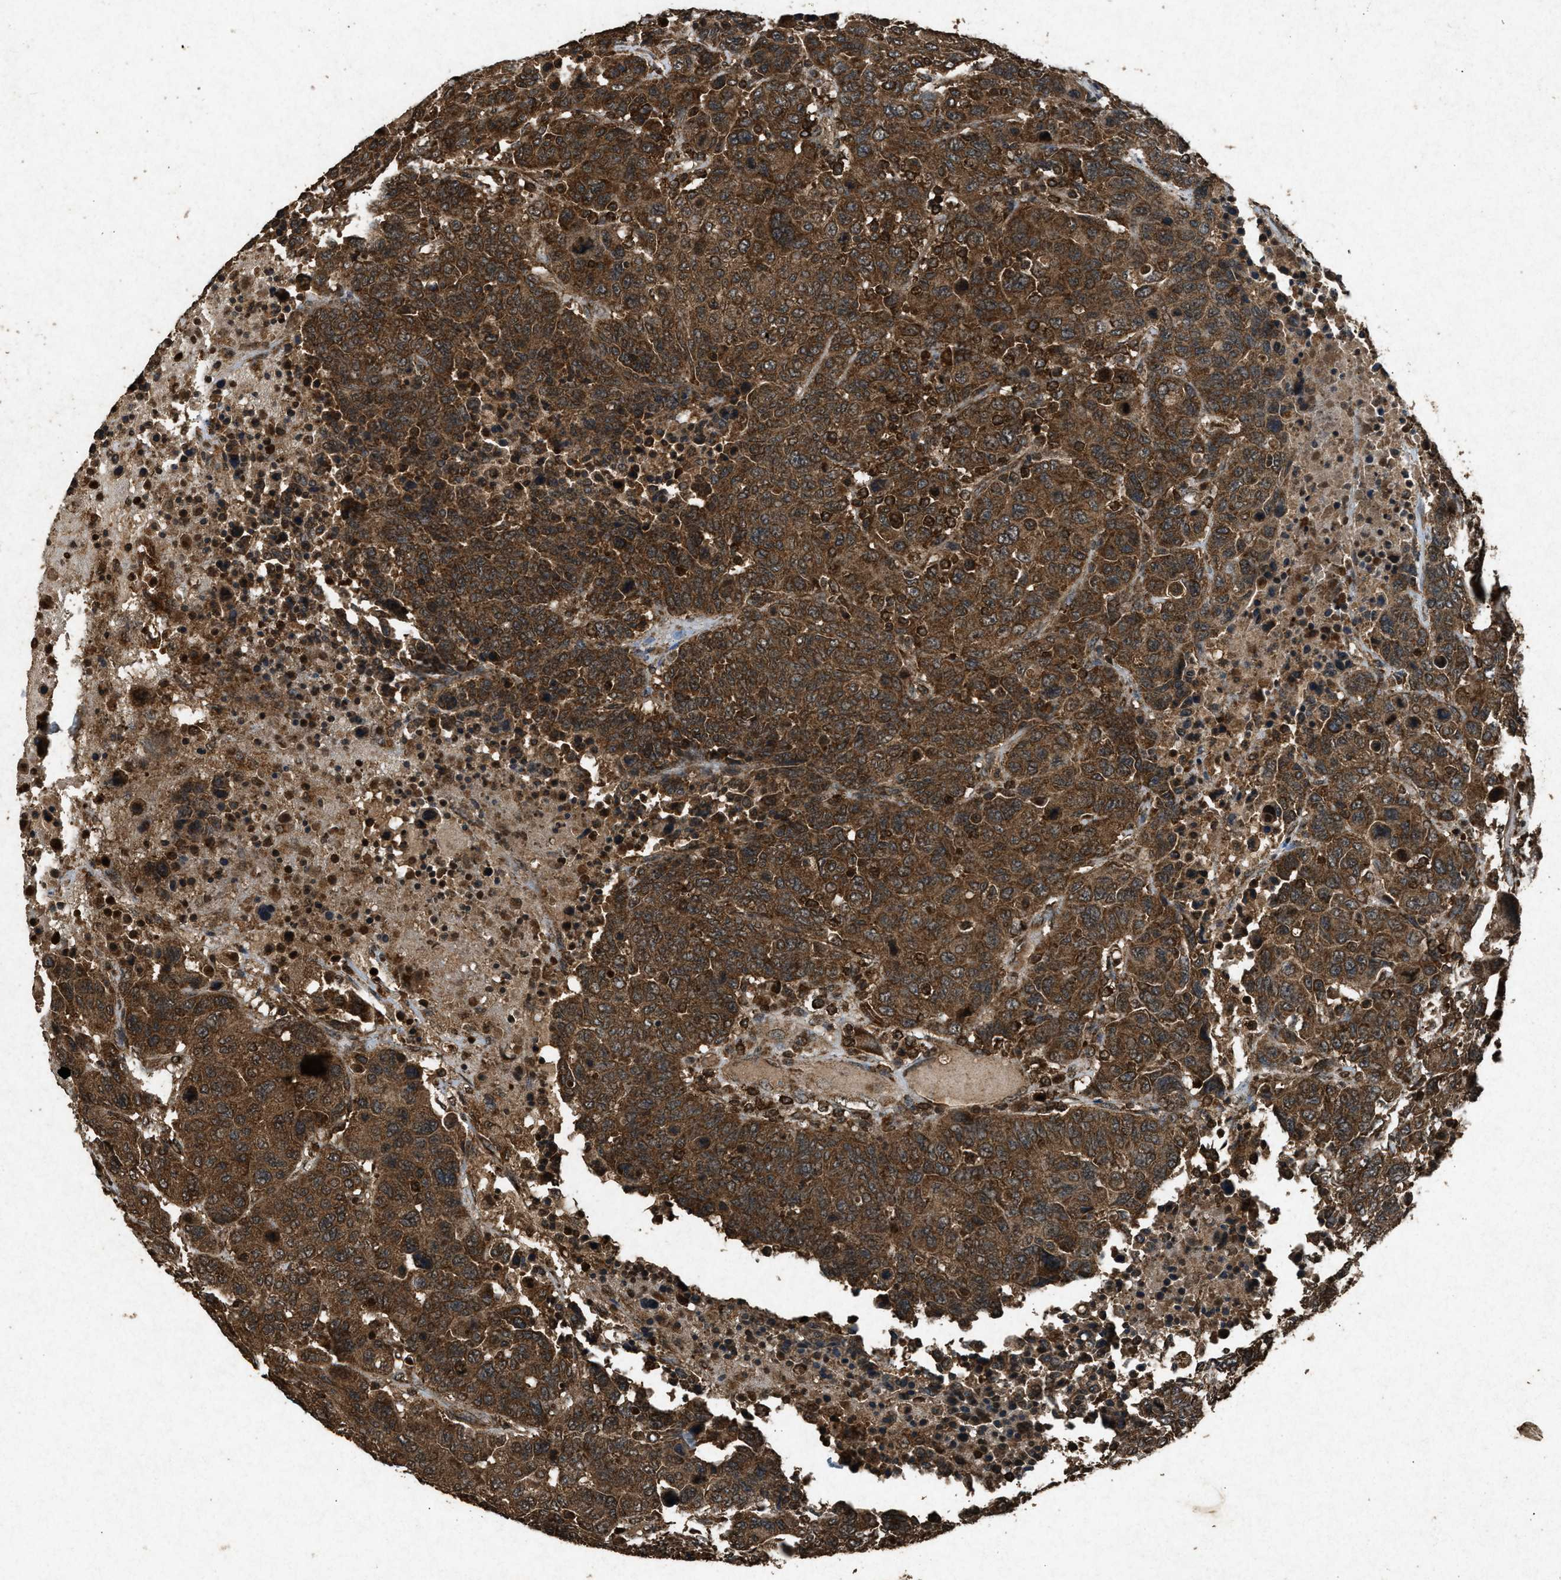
{"staining": {"intensity": "strong", "quantity": ">75%", "location": "cytoplasmic/membranous"}, "tissue": "breast cancer", "cell_type": "Tumor cells", "image_type": "cancer", "snomed": [{"axis": "morphology", "description": "Duct carcinoma"}, {"axis": "topography", "description": "Breast"}], "caption": "This photomicrograph exhibits infiltrating ductal carcinoma (breast) stained with immunohistochemistry (IHC) to label a protein in brown. The cytoplasmic/membranous of tumor cells show strong positivity for the protein. Nuclei are counter-stained blue.", "gene": "OAS1", "patient": {"sex": "female", "age": 37}}